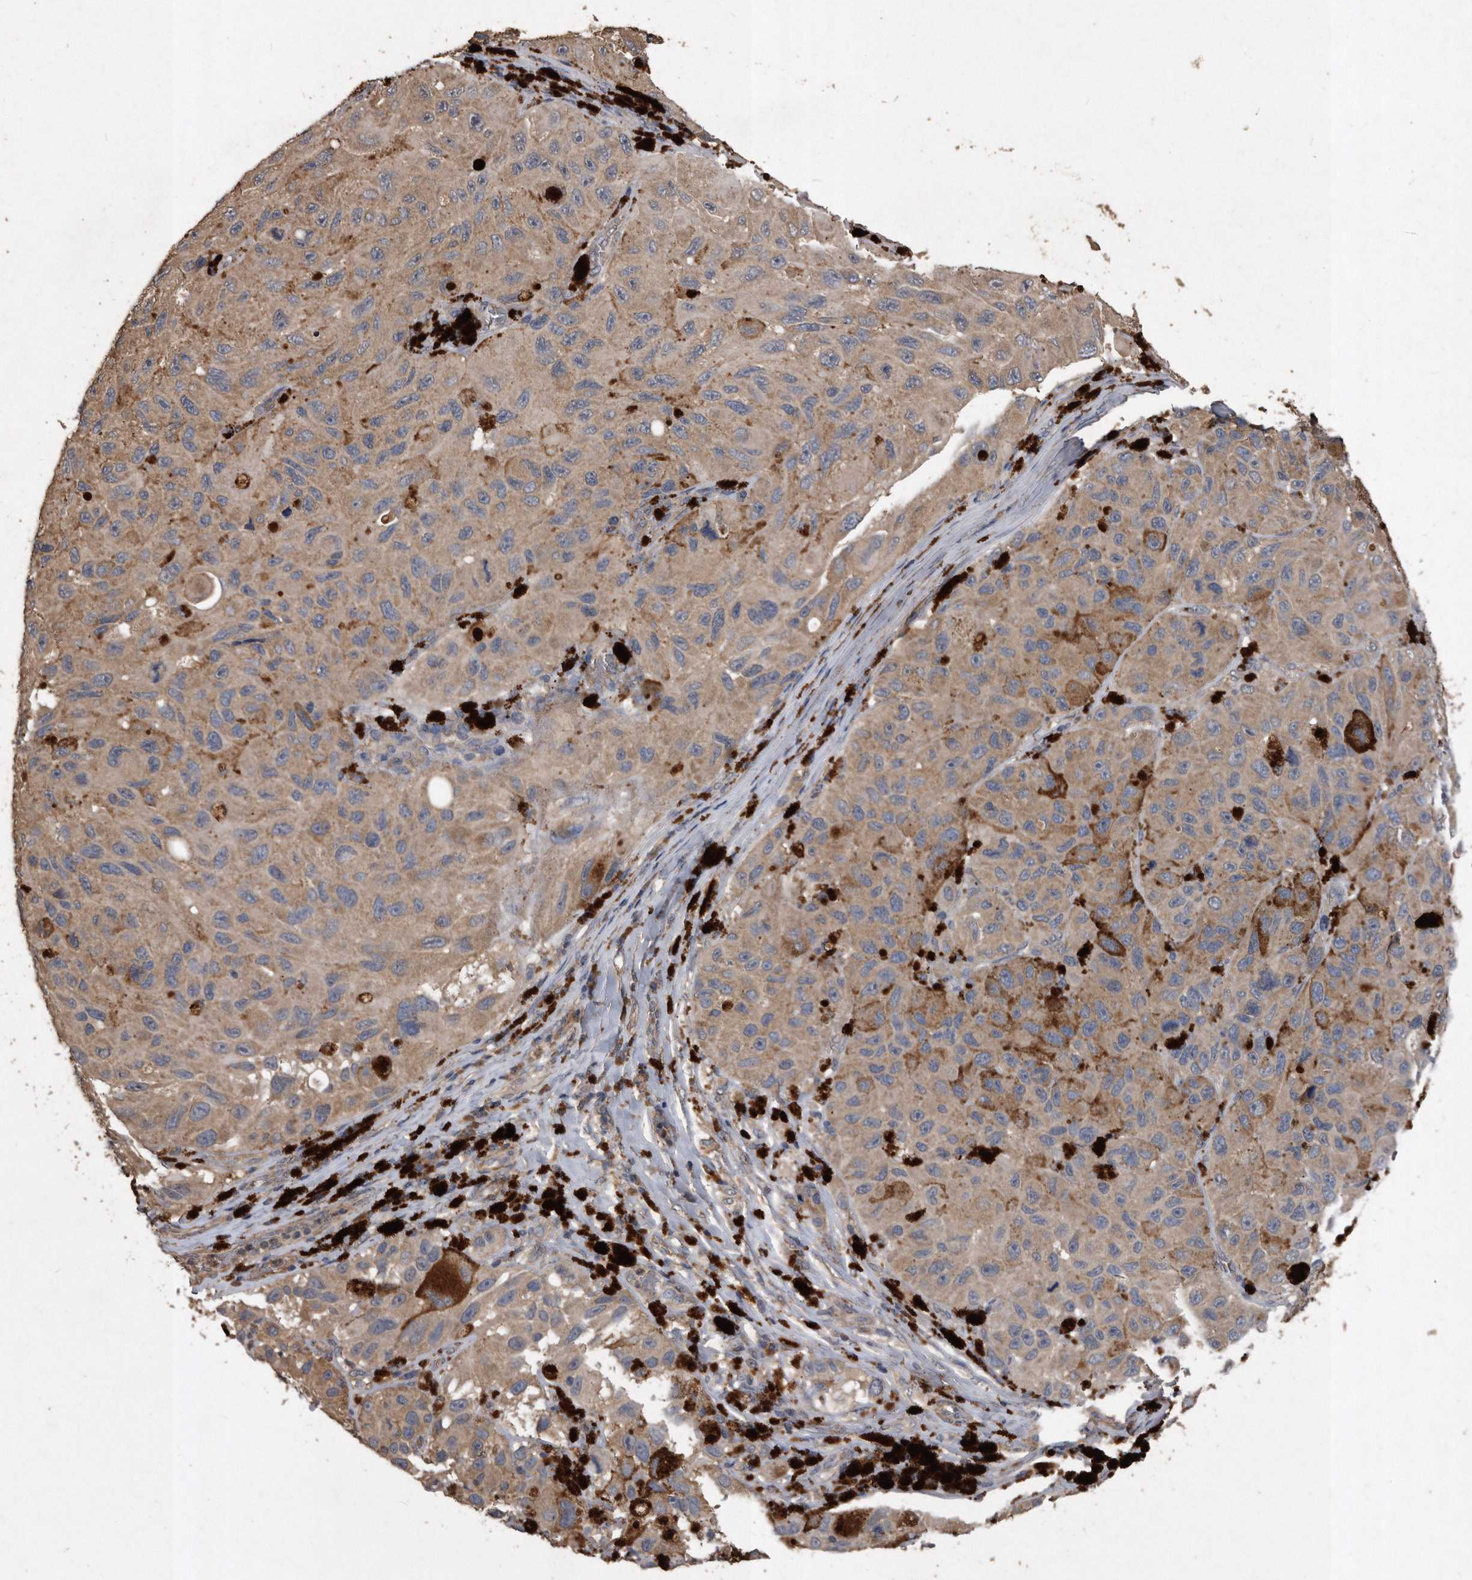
{"staining": {"intensity": "weak", "quantity": "25%-75%", "location": "cytoplasmic/membranous"}, "tissue": "melanoma", "cell_type": "Tumor cells", "image_type": "cancer", "snomed": [{"axis": "morphology", "description": "Malignant melanoma, NOS"}, {"axis": "topography", "description": "Skin"}], "caption": "Melanoma was stained to show a protein in brown. There is low levels of weak cytoplasmic/membranous positivity in approximately 25%-75% of tumor cells.", "gene": "NRBP1", "patient": {"sex": "female", "age": 73}}